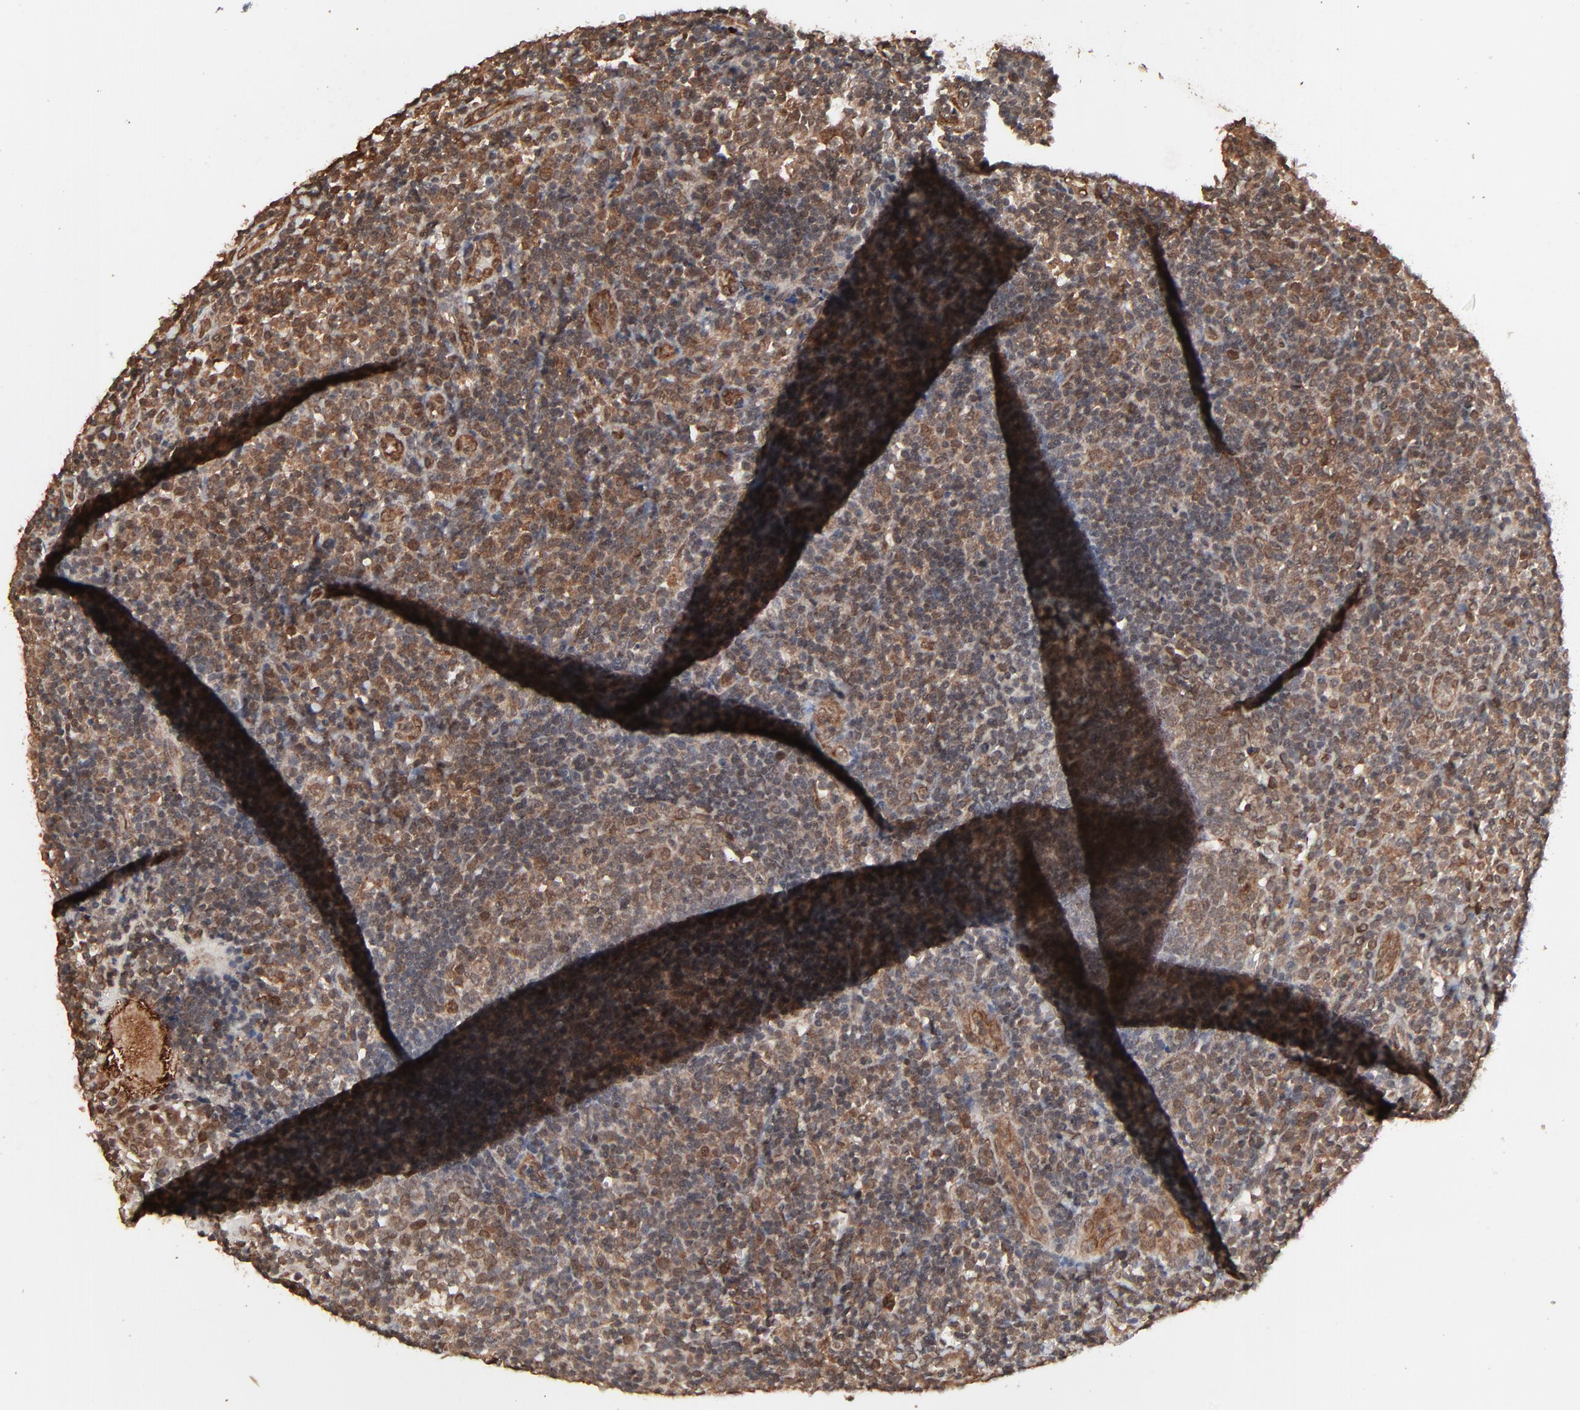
{"staining": {"intensity": "moderate", "quantity": "25%-75%", "location": "nuclear"}, "tissue": "tonsil", "cell_type": "Germinal center cells", "image_type": "normal", "snomed": [{"axis": "morphology", "description": "Normal tissue, NOS"}, {"axis": "topography", "description": "Tonsil"}], "caption": "Normal tonsil shows moderate nuclear expression in approximately 25%-75% of germinal center cells The staining is performed using DAB (3,3'-diaminobenzidine) brown chromogen to label protein expression. The nuclei are counter-stained blue using hematoxylin..", "gene": "FAM227A", "patient": {"sex": "female", "age": 40}}